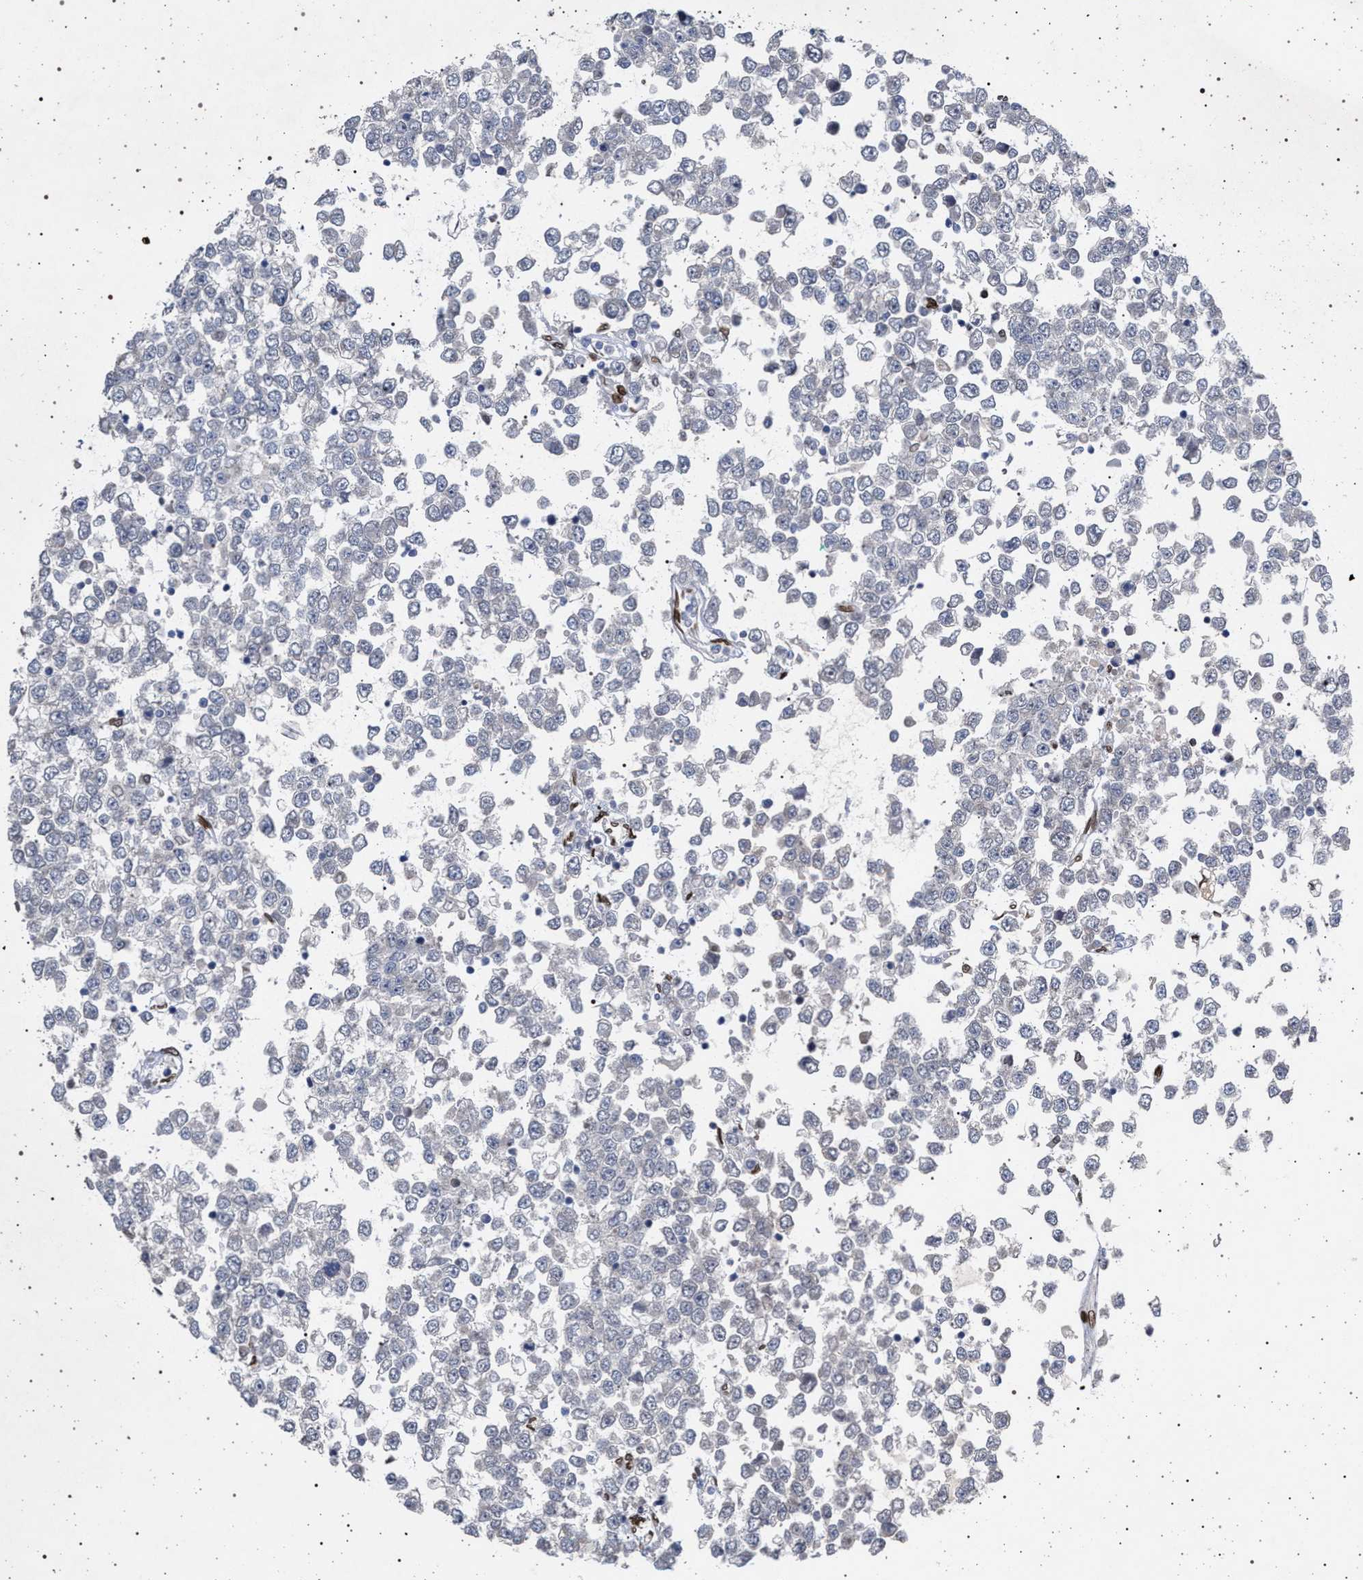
{"staining": {"intensity": "negative", "quantity": "none", "location": "none"}, "tissue": "testis cancer", "cell_type": "Tumor cells", "image_type": "cancer", "snomed": [{"axis": "morphology", "description": "Seminoma, NOS"}, {"axis": "topography", "description": "Testis"}], "caption": "This is a micrograph of IHC staining of testis cancer (seminoma), which shows no staining in tumor cells. (DAB immunohistochemistry (IHC), high magnification).", "gene": "ING2", "patient": {"sex": "male", "age": 65}}